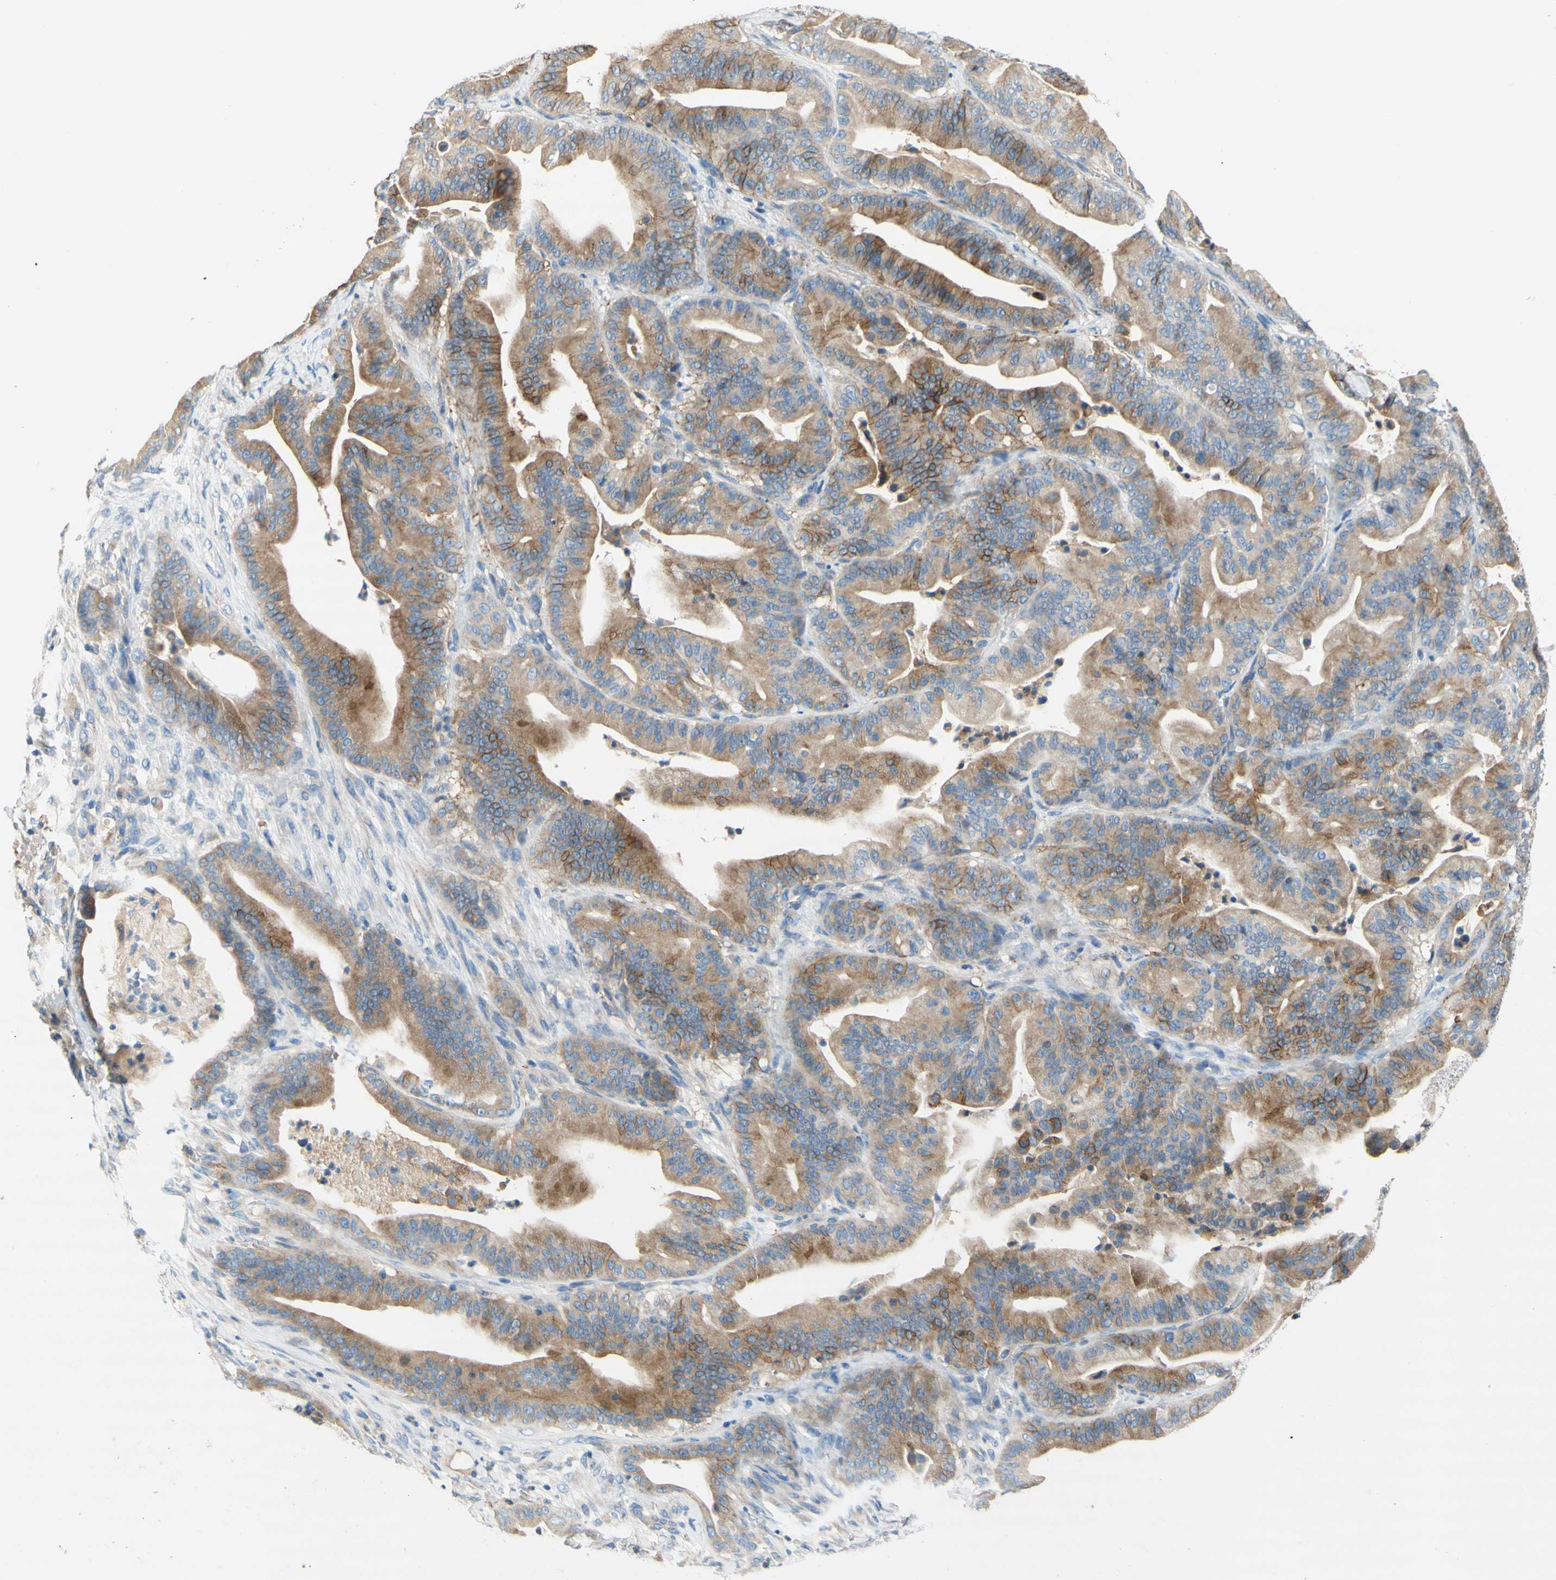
{"staining": {"intensity": "moderate", "quantity": ">75%", "location": "cytoplasmic/membranous"}, "tissue": "pancreatic cancer", "cell_type": "Tumor cells", "image_type": "cancer", "snomed": [{"axis": "morphology", "description": "Adenocarcinoma, NOS"}, {"axis": "topography", "description": "Pancreas"}], "caption": "Tumor cells exhibit moderate cytoplasmic/membranous positivity in about >75% of cells in adenocarcinoma (pancreatic). The staining was performed using DAB, with brown indicating positive protein expression. Nuclei are stained blue with hematoxylin.", "gene": "F3", "patient": {"sex": "male", "age": 63}}